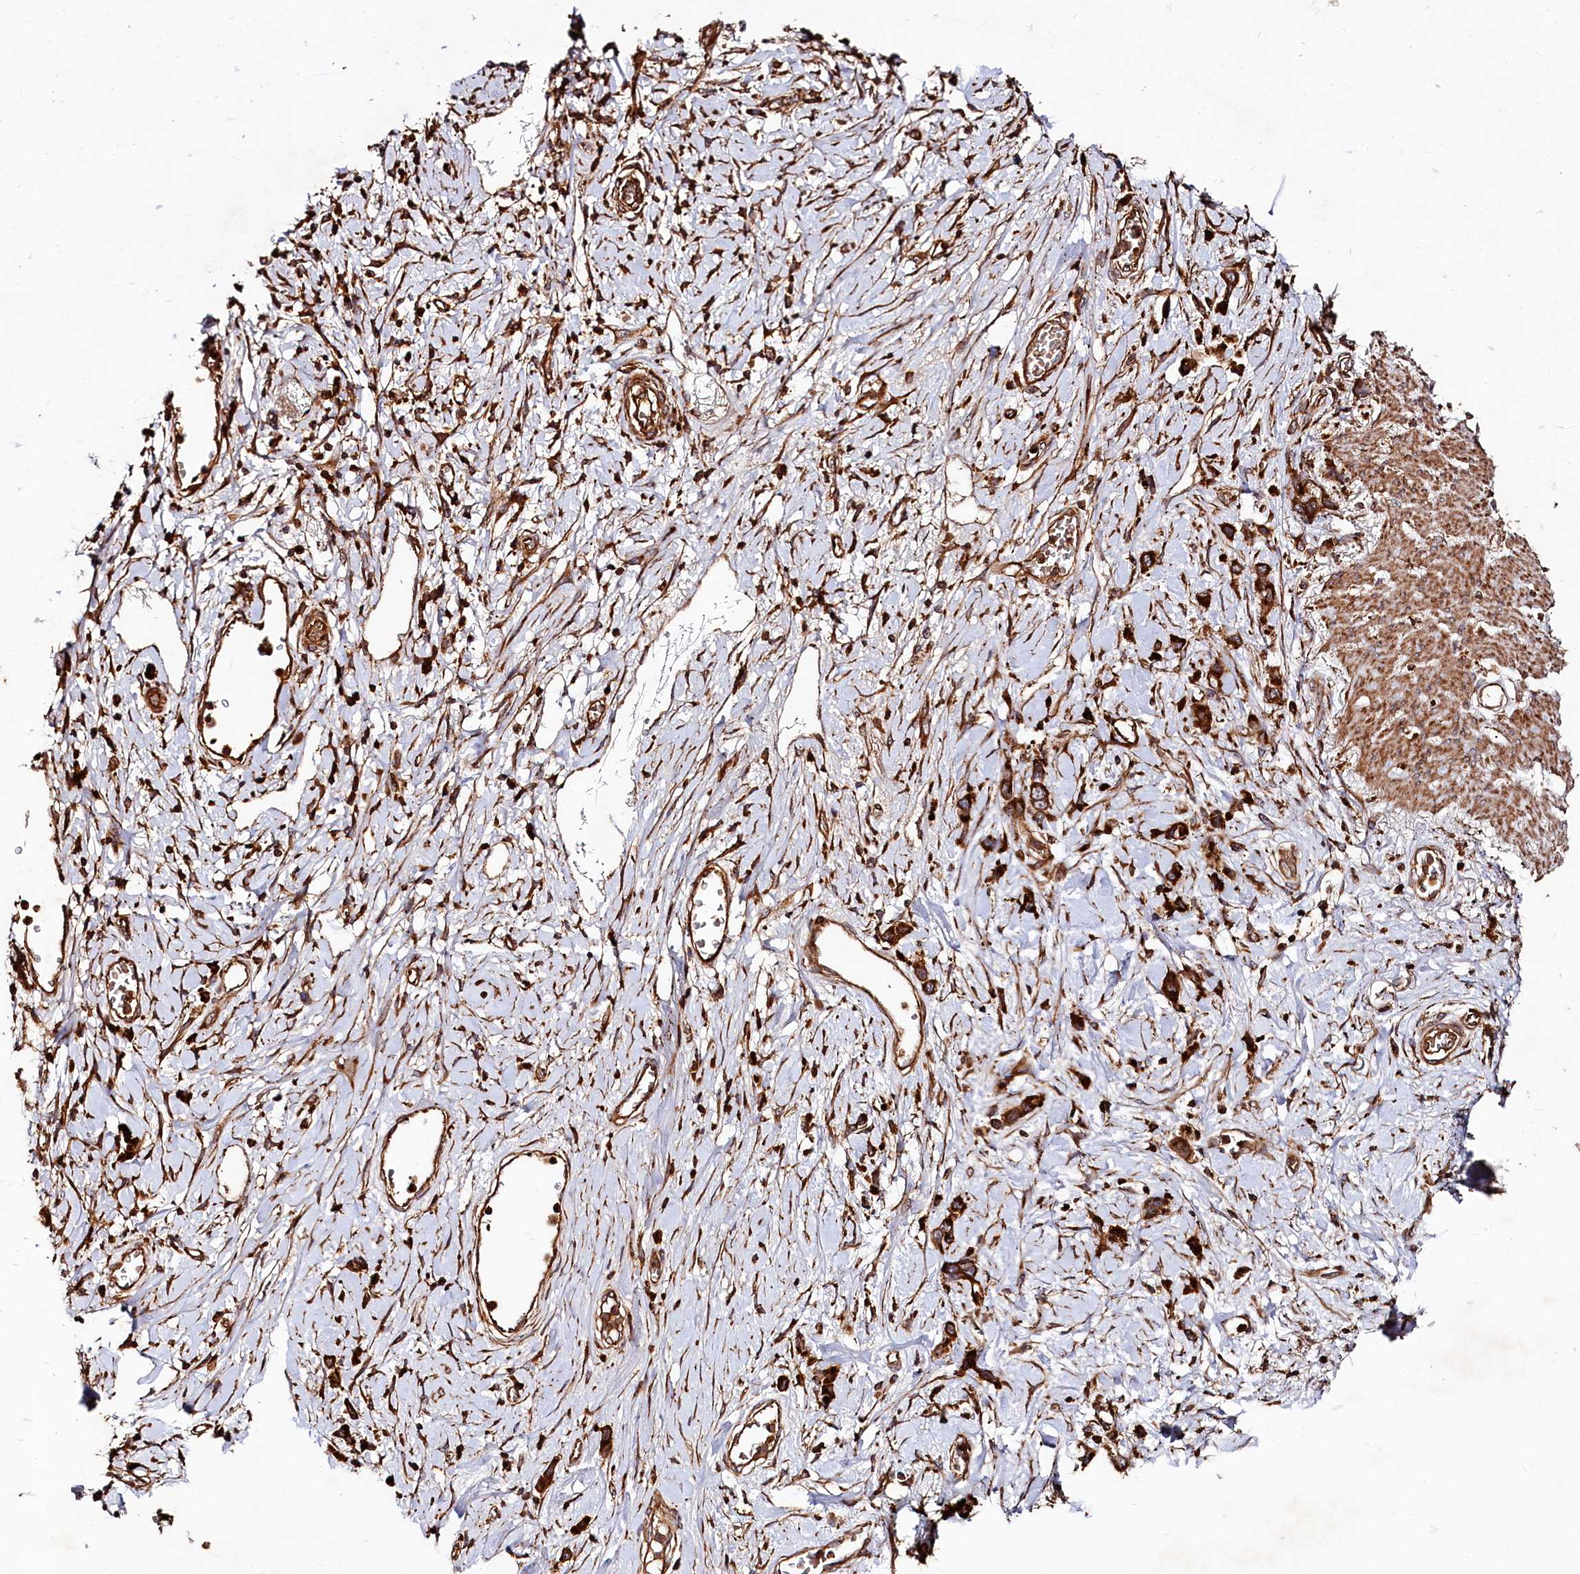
{"staining": {"intensity": "strong", "quantity": ">75%", "location": "cytoplasmic/membranous"}, "tissue": "stomach cancer", "cell_type": "Tumor cells", "image_type": "cancer", "snomed": [{"axis": "morphology", "description": "Adenocarcinoma, NOS"}, {"axis": "morphology", "description": "Adenocarcinoma, High grade"}, {"axis": "topography", "description": "Stomach, upper"}, {"axis": "topography", "description": "Stomach, lower"}], "caption": "The micrograph shows staining of adenocarcinoma (stomach), revealing strong cytoplasmic/membranous protein expression (brown color) within tumor cells.", "gene": "WDR73", "patient": {"sex": "female", "age": 65}}